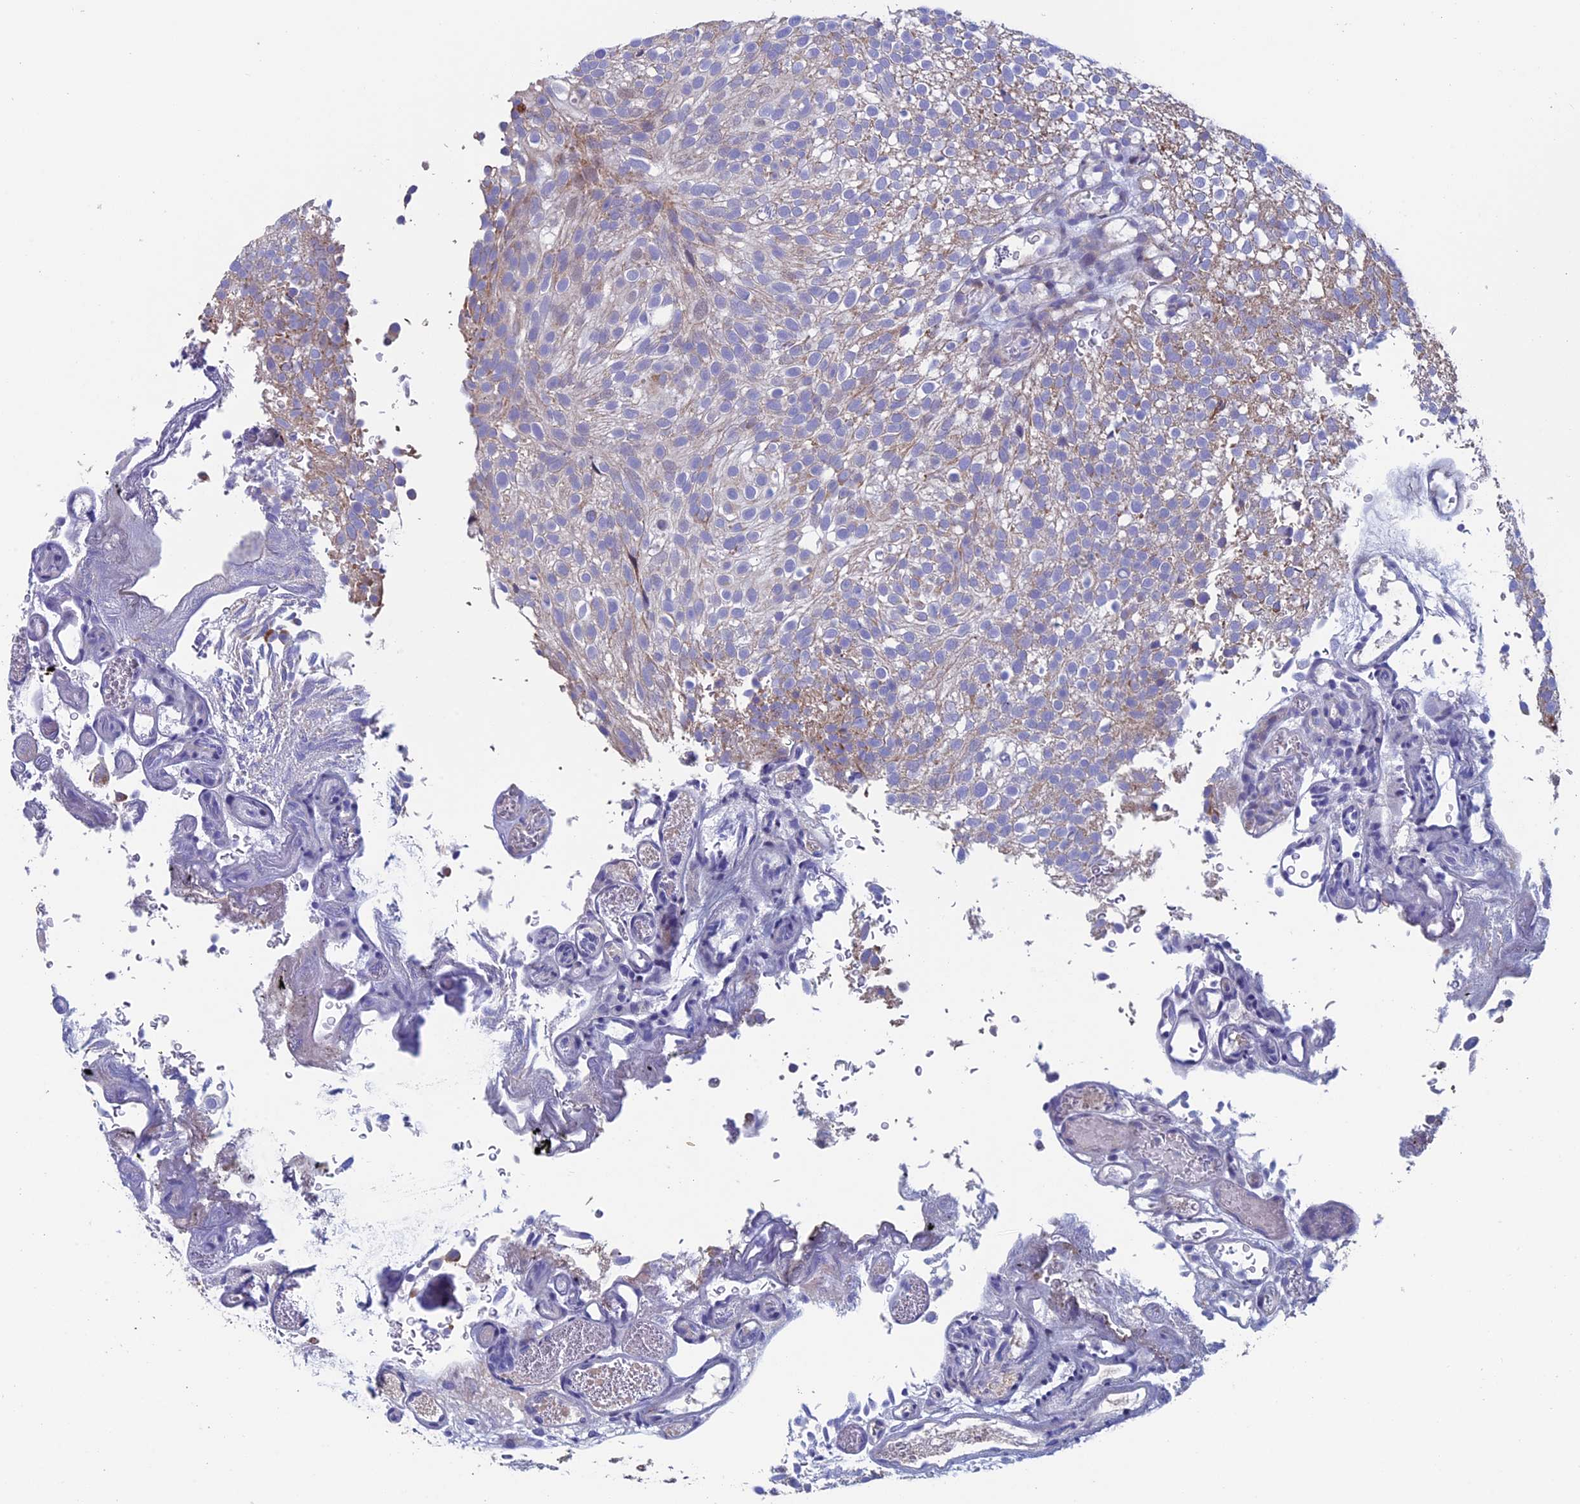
{"staining": {"intensity": "weak", "quantity": "<25%", "location": "cytoplasmic/membranous"}, "tissue": "urothelial cancer", "cell_type": "Tumor cells", "image_type": "cancer", "snomed": [{"axis": "morphology", "description": "Urothelial carcinoma, Low grade"}, {"axis": "topography", "description": "Urinary bladder"}], "caption": "Immunohistochemistry micrograph of urothelial carcinoma (low-grade) stained for a protein (brown), which exhibits no staining in tumor cells.", "gene": "NIBAN3", "patient": {"sex": "male", "age": 78}}